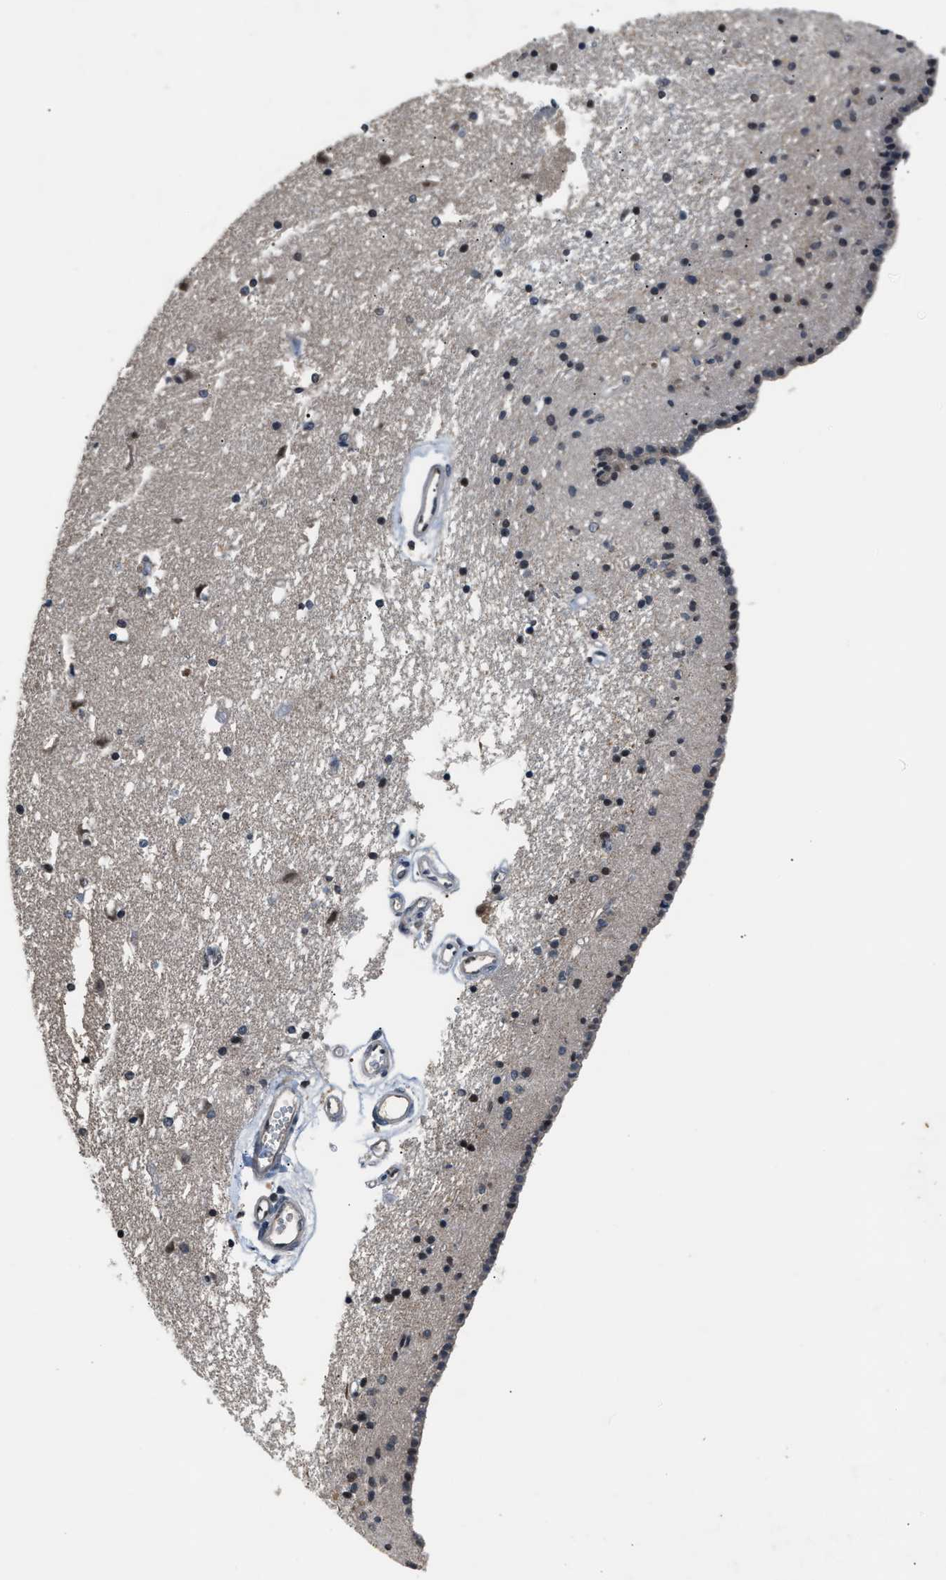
{"staining": {"intensity": "weak", "quantity": "<25%", "location": "nuclear"}, "tissue": "caudate", "cell_type": "Glial cells", "image_type": "normal", "snomed": [{"axis": "morphology", "description": "Normal tissue, NOS"}, {"axis": "topography", "description": "Lateral ventricle wall"}], "caption": "Immunohistochemistry (IHC) of normal human caudate reveals no staining in glial cells. (DAB (3,3'-diaminobenzidine) immunohistochemistry with hematoxylin counter stain).", "gene": "TP53I3", "patient": {"sex": "male", "age": 45}}